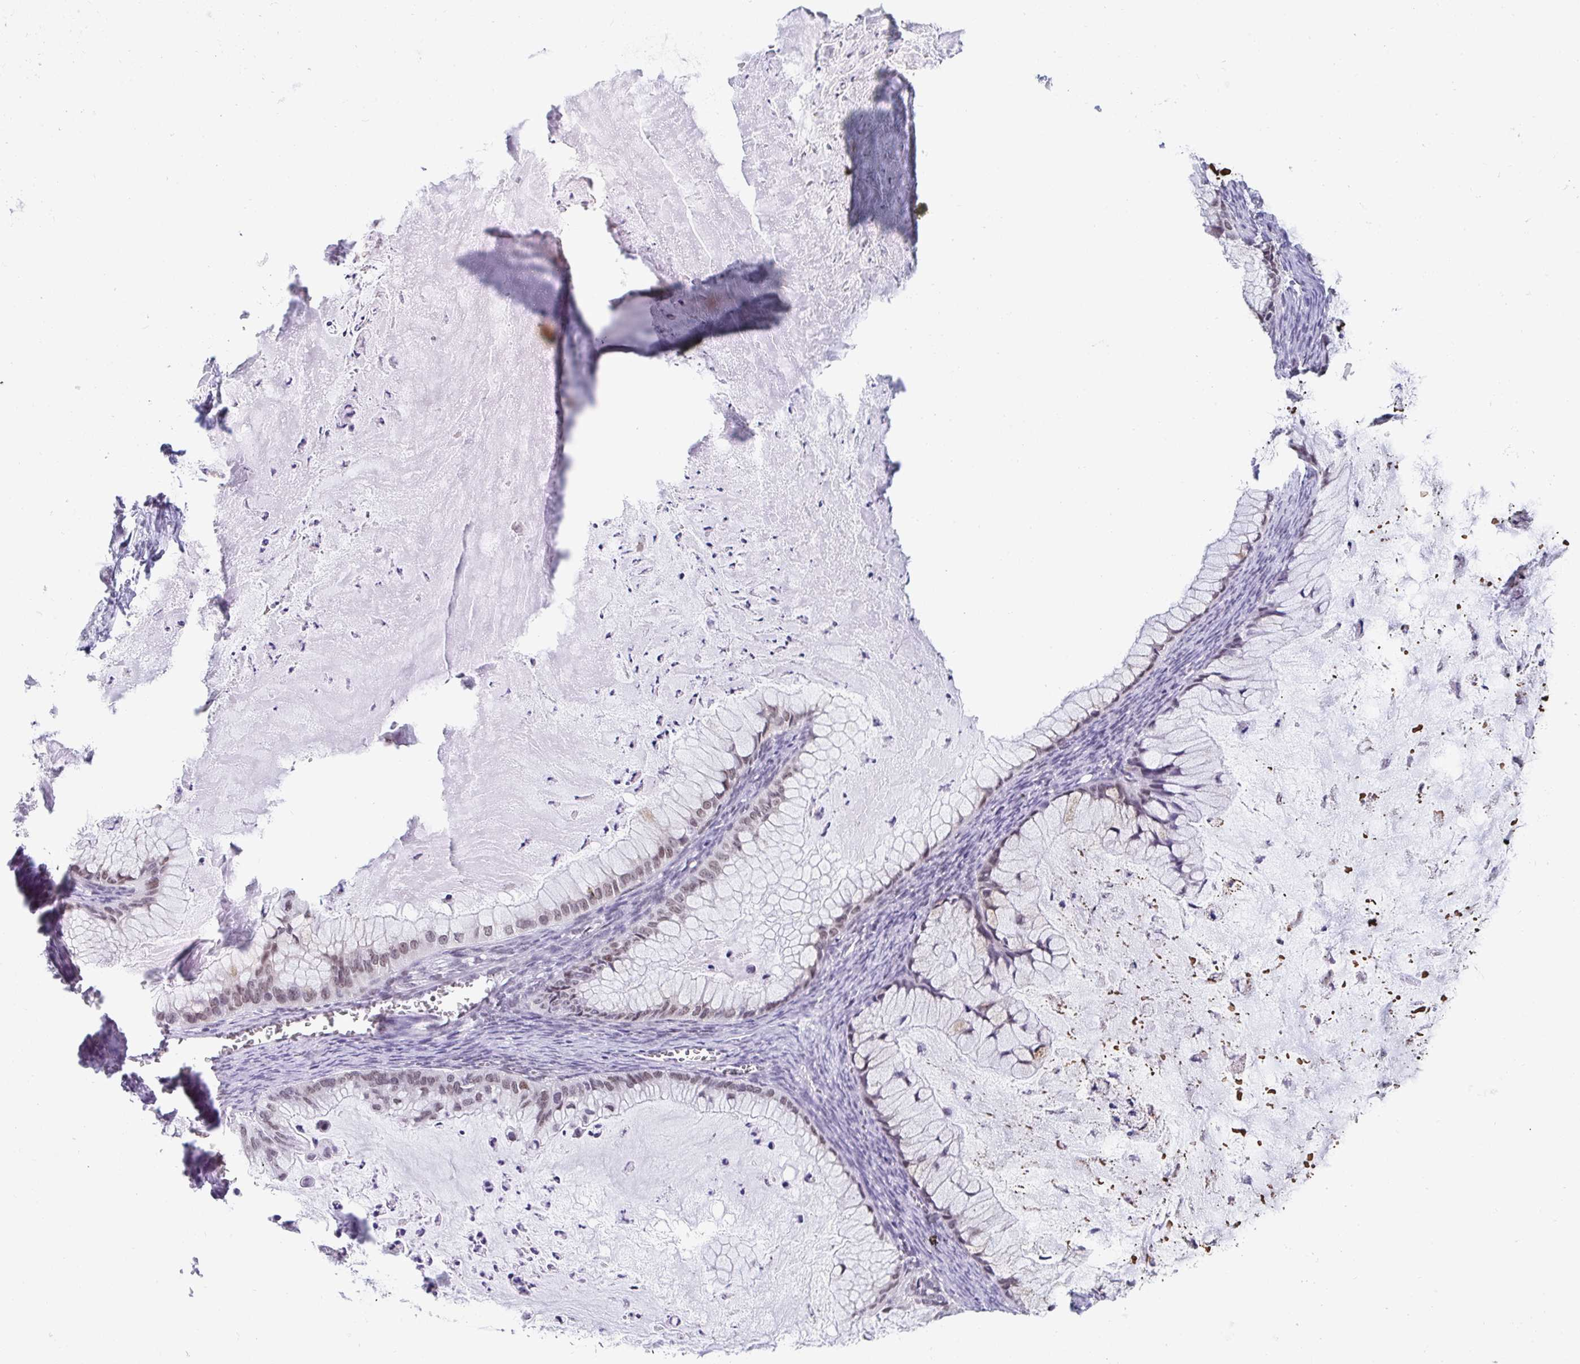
{"staining": {"intensity": "weak", "quantity": ">75%", "location": "nuclear"}, "tissue": "ovarian cancer", "cell_type": "Tumor cells", "image_type": "cancer", "snomed": [{"axis": "morphology", "description": "Cystadenocarcinoma, mucinous, NOS"}, {"axis": "topography", "description": "Ovary"}], "caption": "Immunohistochemistry (IHC) histopathology image of mucinous cystadenocarcinoma (ovarian) stained for a protein (brown), which displays low levels of weak nuclear expression in approximately >75% of tumor cells.", "gene": "WDR72", "patient": {"sex": "female", "age": 72}}